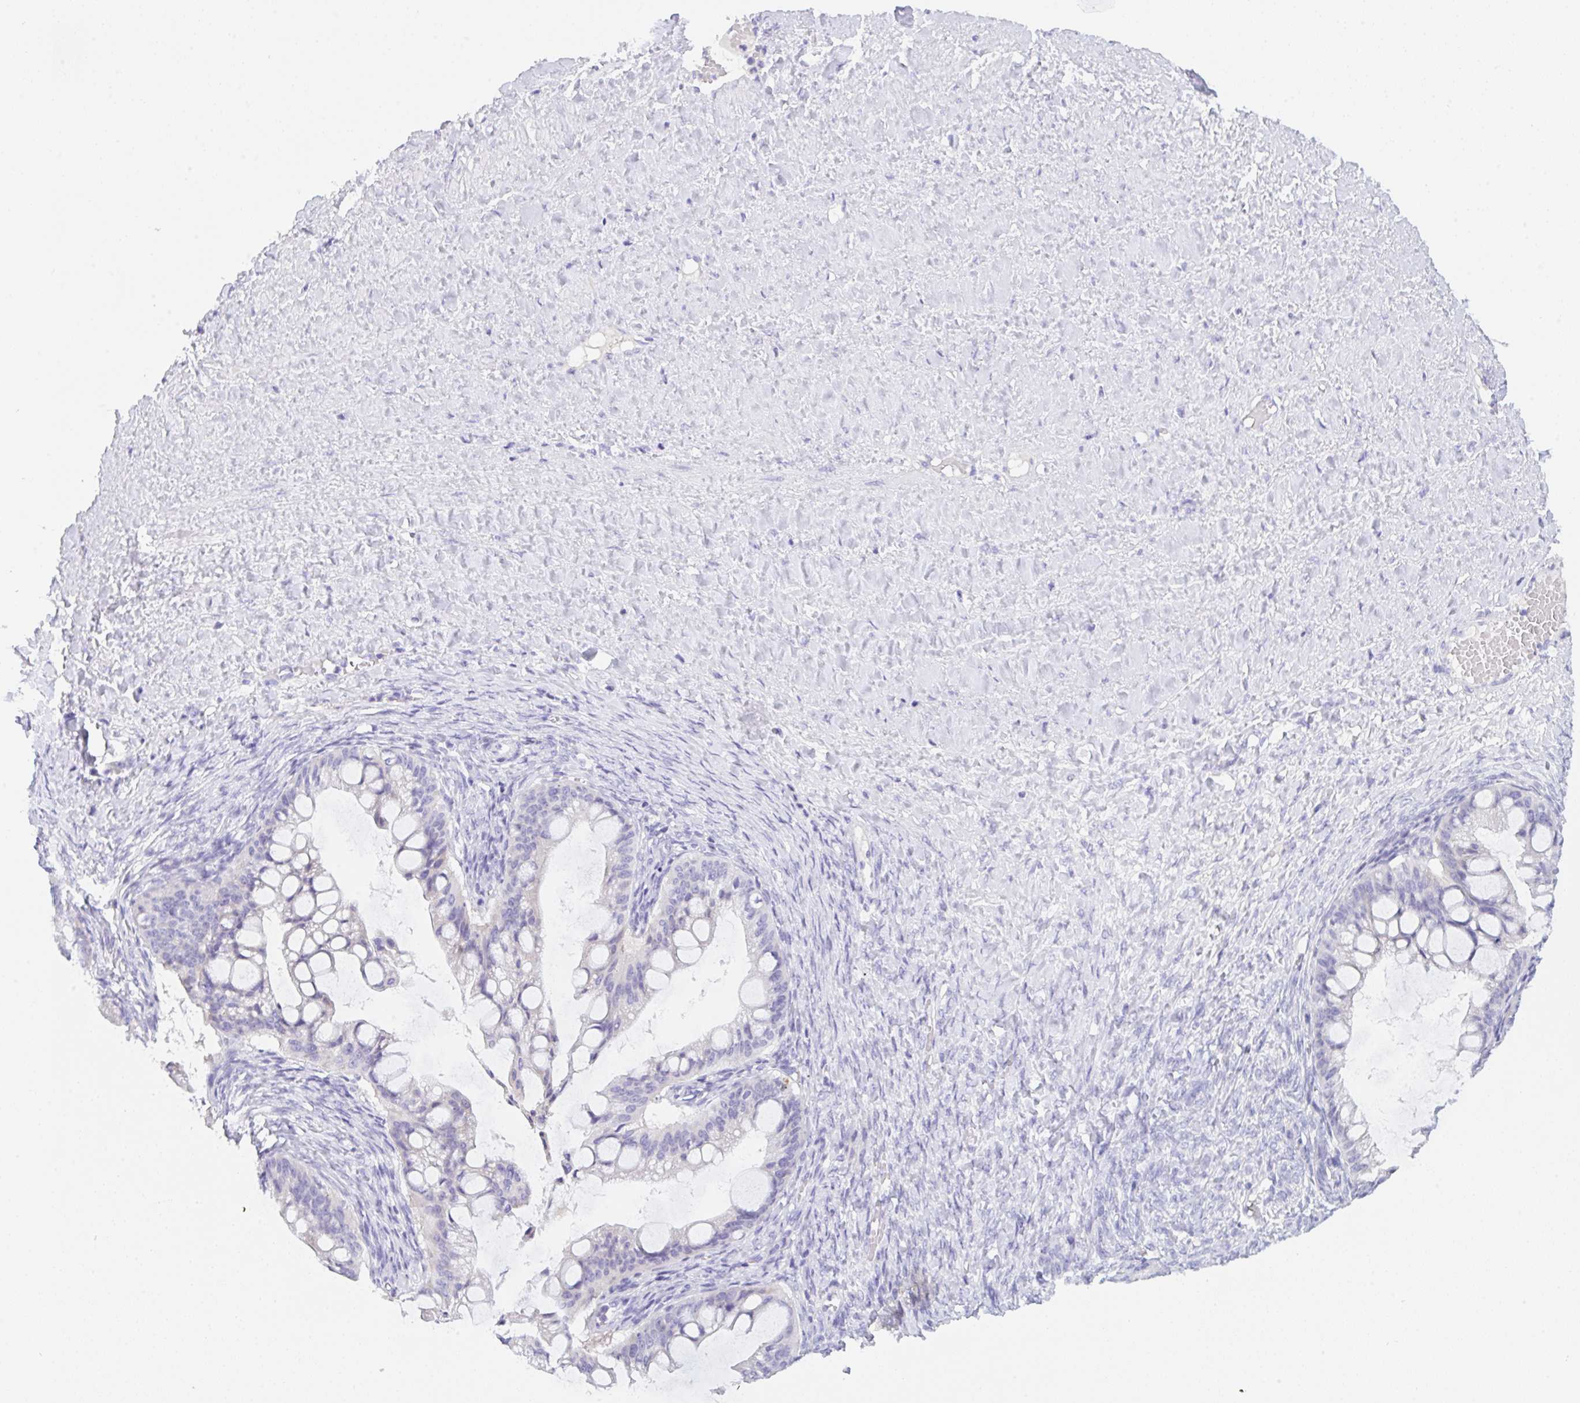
{"staining": {"intensity": "negative", "quantity": "none", "location": "none"}, "tissue": "ovarian cancer", "cell_type": "Tumor cells", "image_type": "cancer", "snomed": [{"axis": "morphology", "description": "Cystadenocarcinoma, mucinous, NOS"}, {"axis": "topography", "description": "Ovary"}], "caption": "This is a photomicrograph of immunohistochemistry staining of ovarian cancer, which shows no expression in tumor cells.", "gene": "KLK8", "patient": {"sex": "female", "age": 73}}